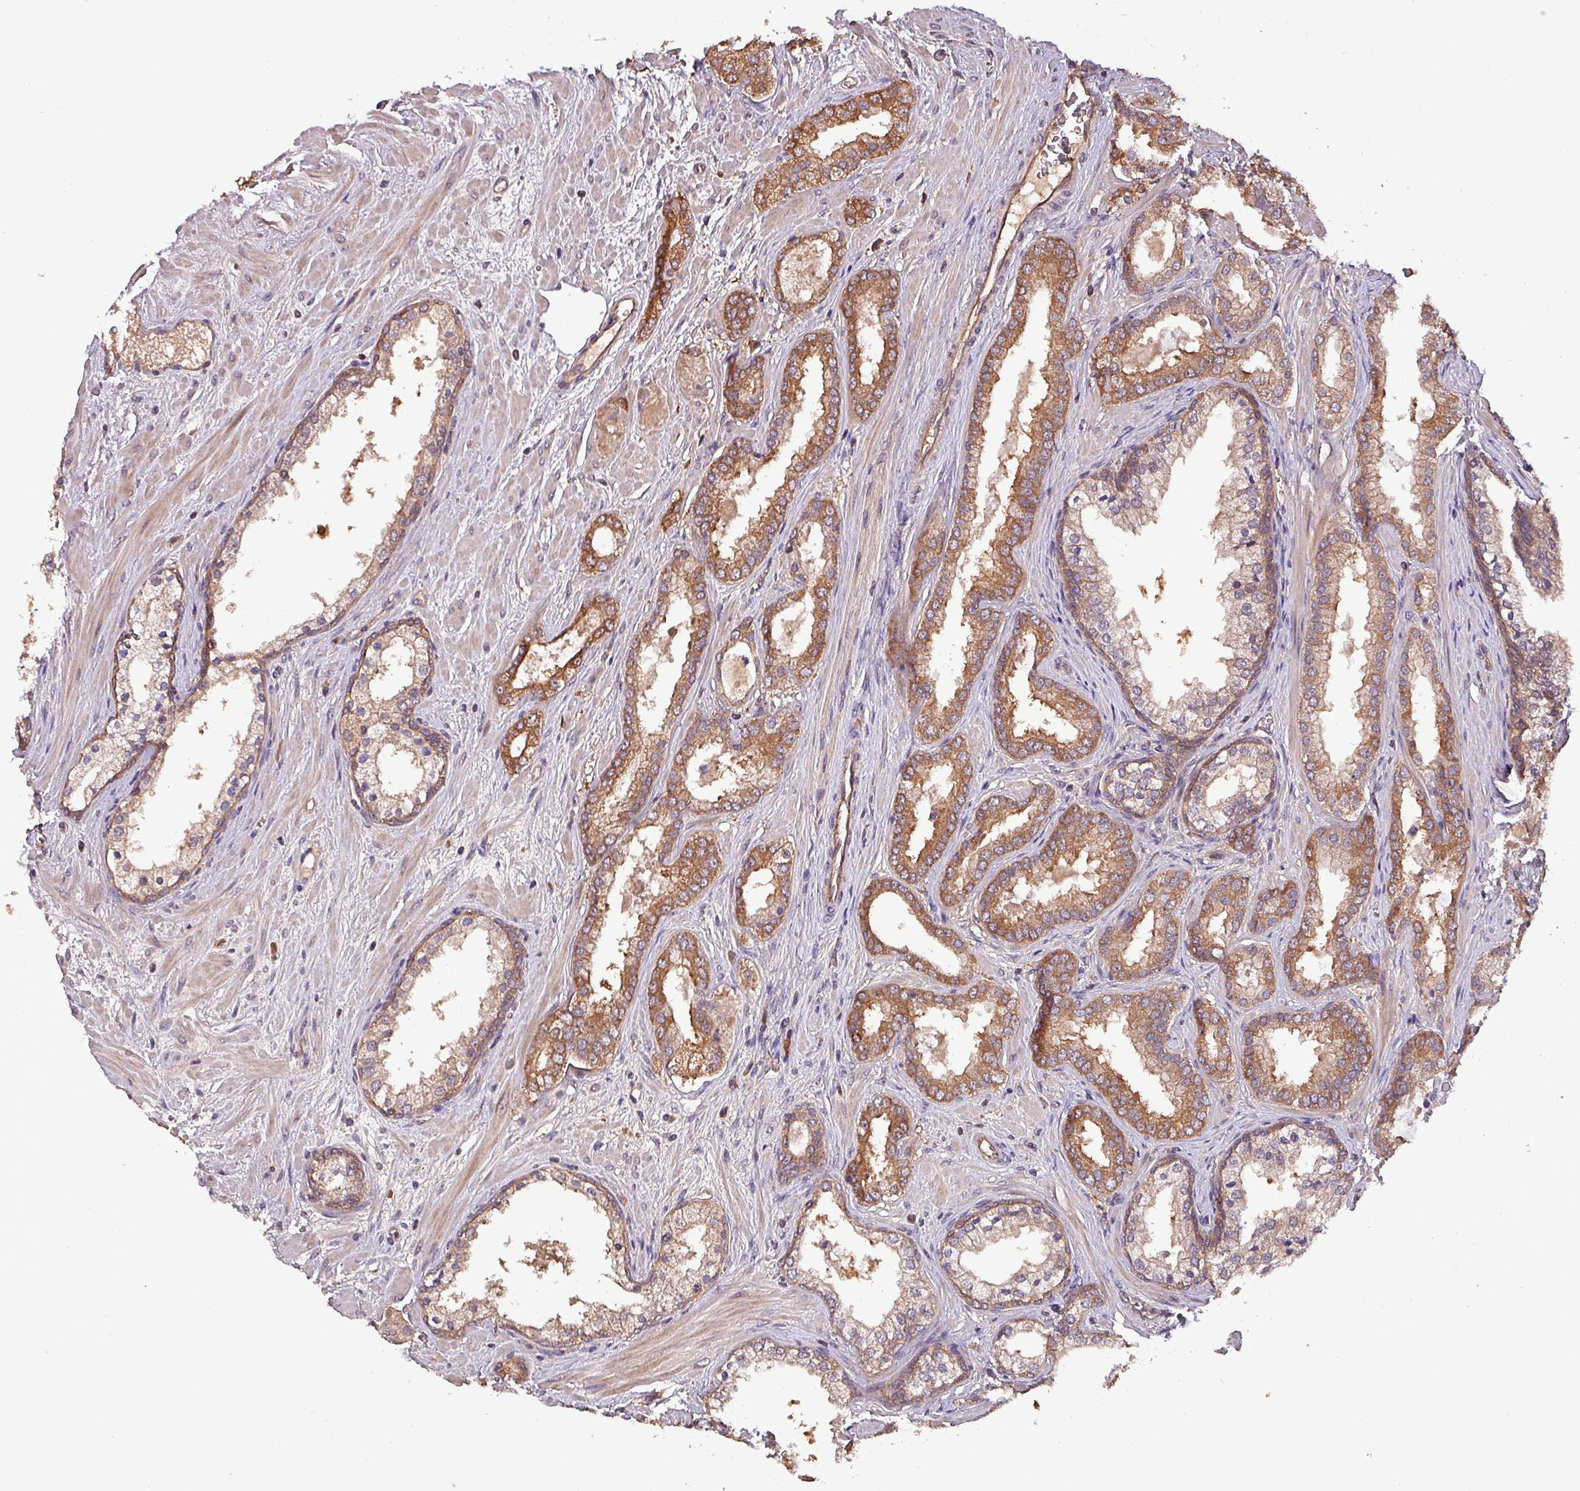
{"staining": {"intensity": "moderate", "quantity": ">75%", "location": "cytoplasmic/membranous"}, "tissue": "prostate cancer", "cell_type": "Tumor cells", "image_type": "cancer", "snomed": [{"axis": "morphology", "description": "Adenocarcinoma, High grade"}, {"axis": "topography", "description": "Prostate"}], "caption": "Immunohistochemical staining of high-grade adenocarcinoma (prostate) shows medium levels of moderate cytoplasmic/membranous protein expression in approximately >75% of tumor cells.", "gene": "PAFAH1B2", "patient": {"sex": "male", "age": 64}}